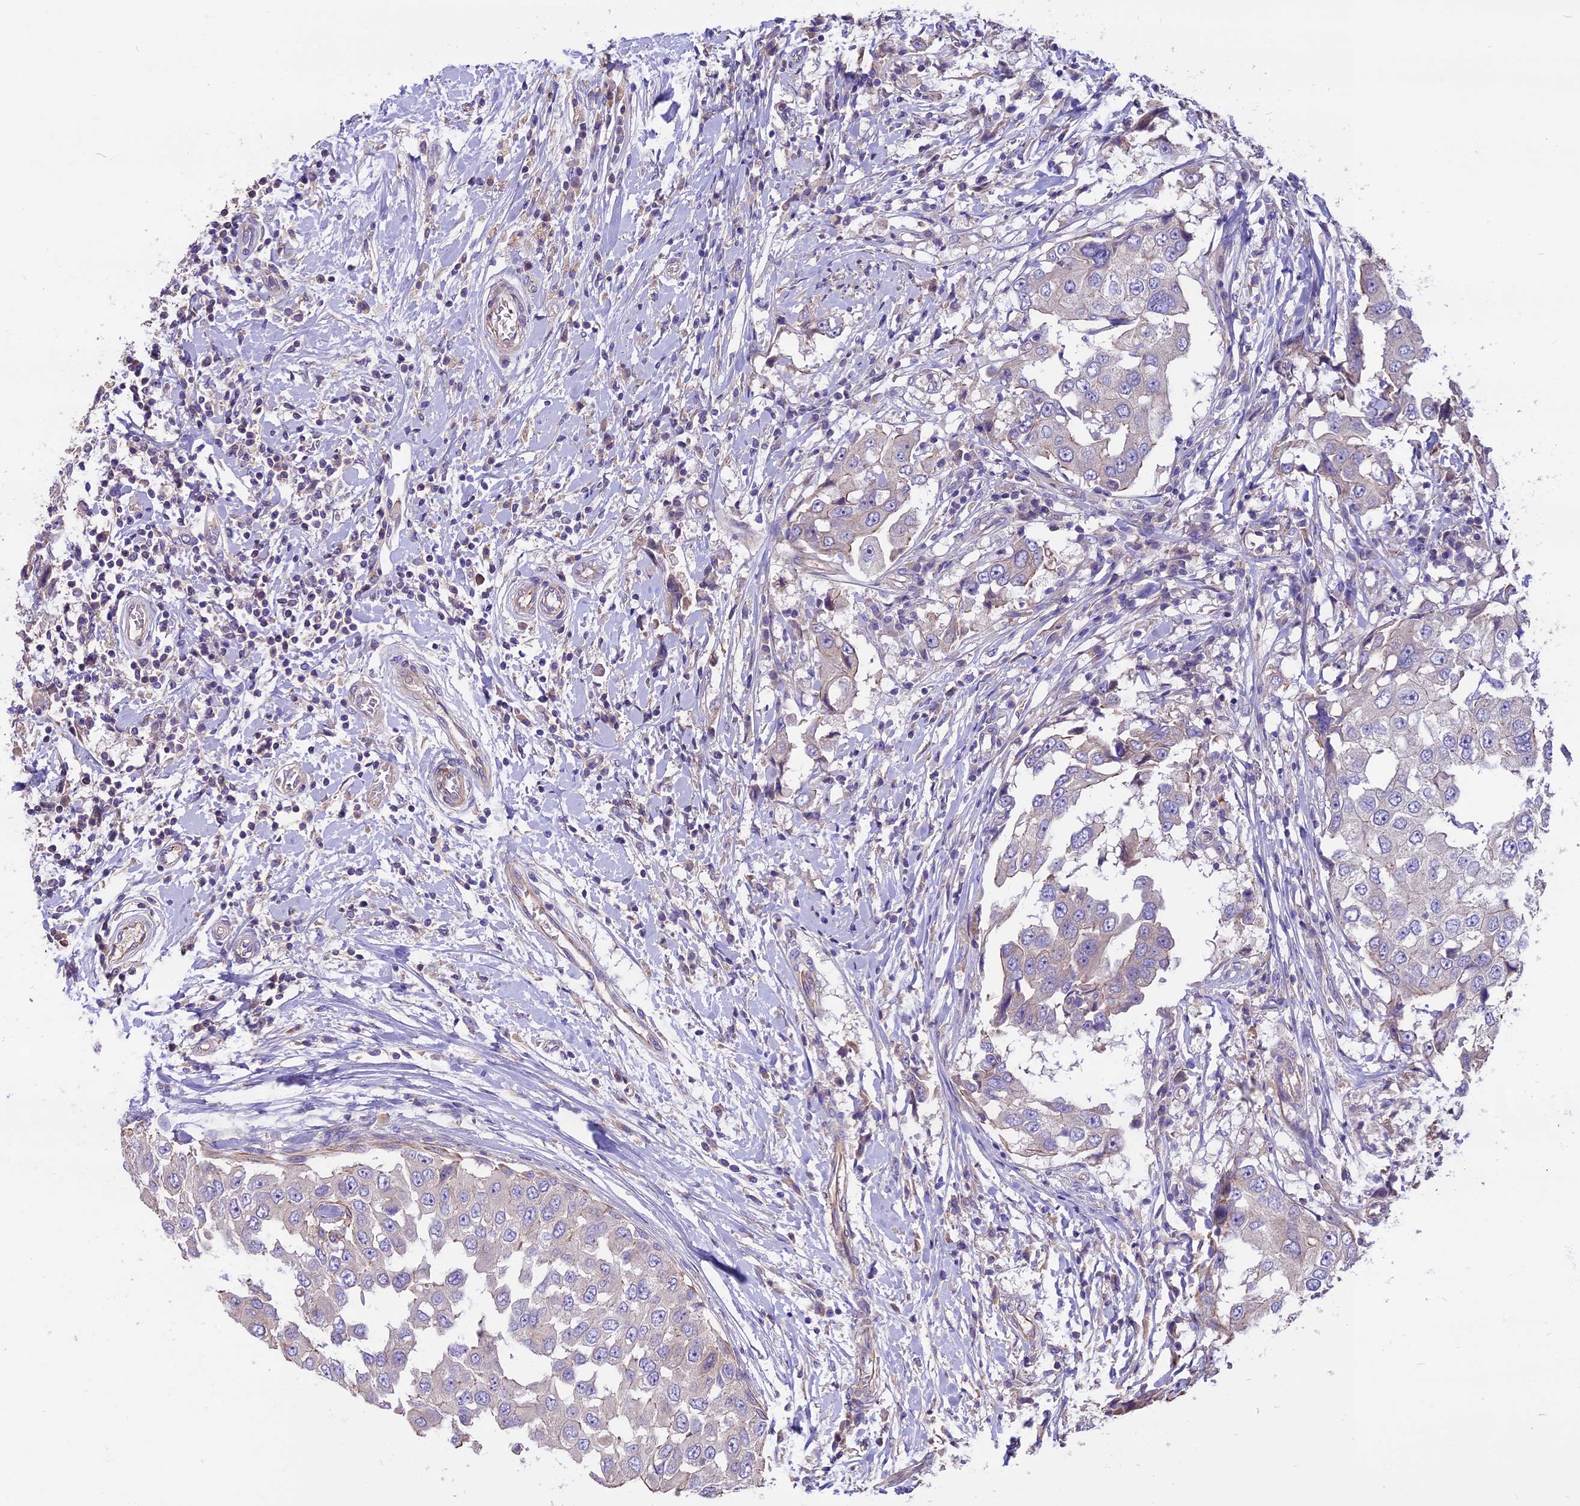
{"staining": {"intensity": "weak", "quantity": "<25%", "location": "cytoplasmic/membranous"}, "tissue": "breast cancer", "cell_type": "Tumor cells", "image_type": "cancer", "snomed": [{"axis": "morphology", "description": "Duct carcinoma"}, {"axis": "topography", "description": "Breast"}], "caption": "Immunohistochemical staining of human breast cancer (invasive ductal carcinoma) exhibits no significant staining in tumor cells.", "gene": "ANO3", "patient": {"sex": "female", "age": 27}}